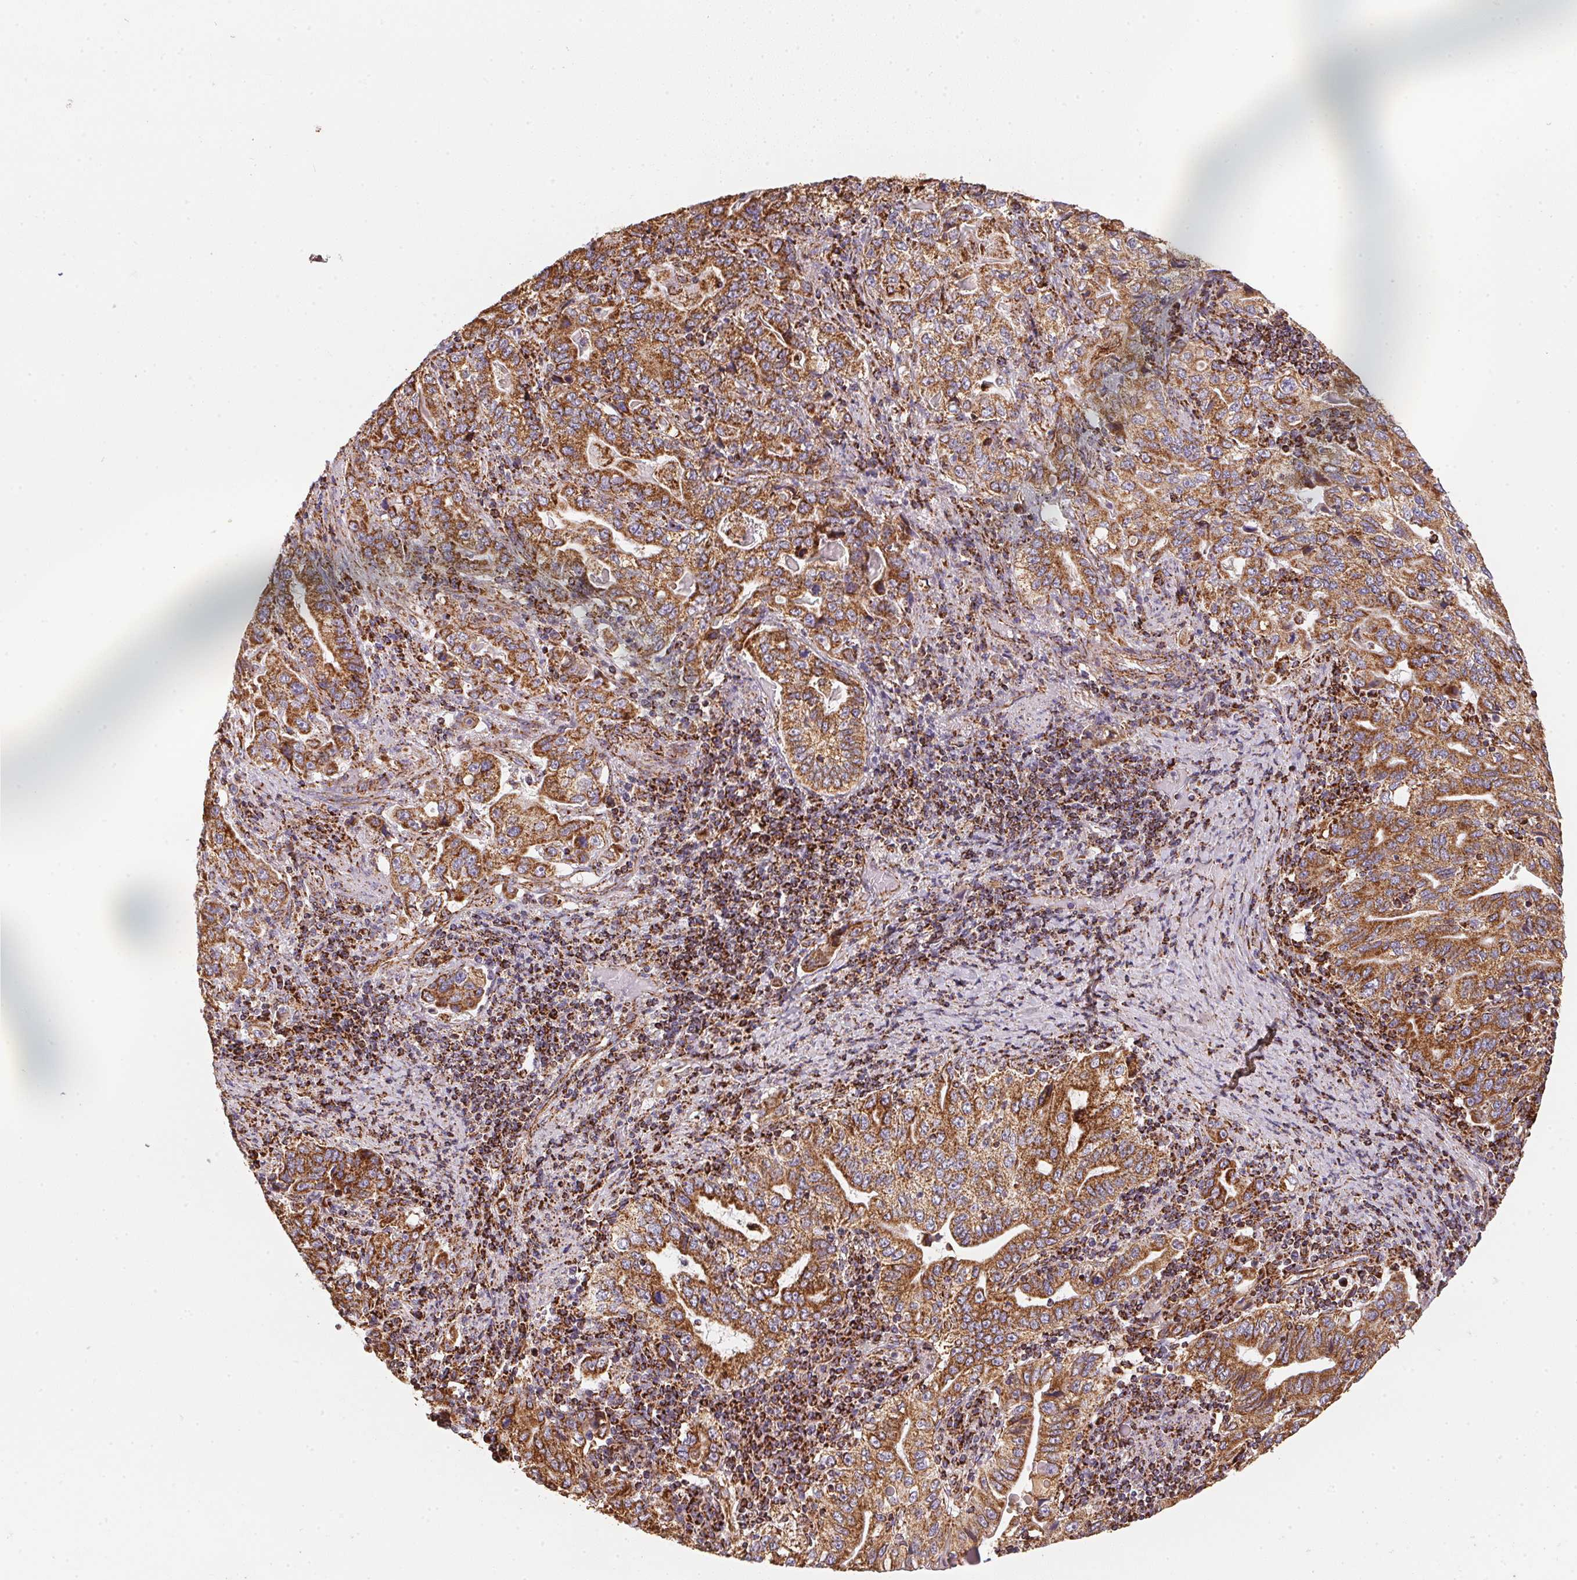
{"staining": {"intensity": "strong", "quantity": ">75%", "location": "cytoplasmic/membranous"}, "tissue": "stomach cancer", "cell_type": "Tumor cells", "image_type": "cancer", "snomed": [{"axis": "morphology", "description": "Adenocarcinoma, NOS"}, {"axis": "topography", "description": "Stomach, lower"}], "caption": "Approximately >75% of tumor cells in stomach adenocarcinoma display strong cytoplasmic/membranous protein positivity as visualized by brown immunohistochemical staining.", "gene": "NDUFS2", "patient": {"sex": "female", "age": 72}}